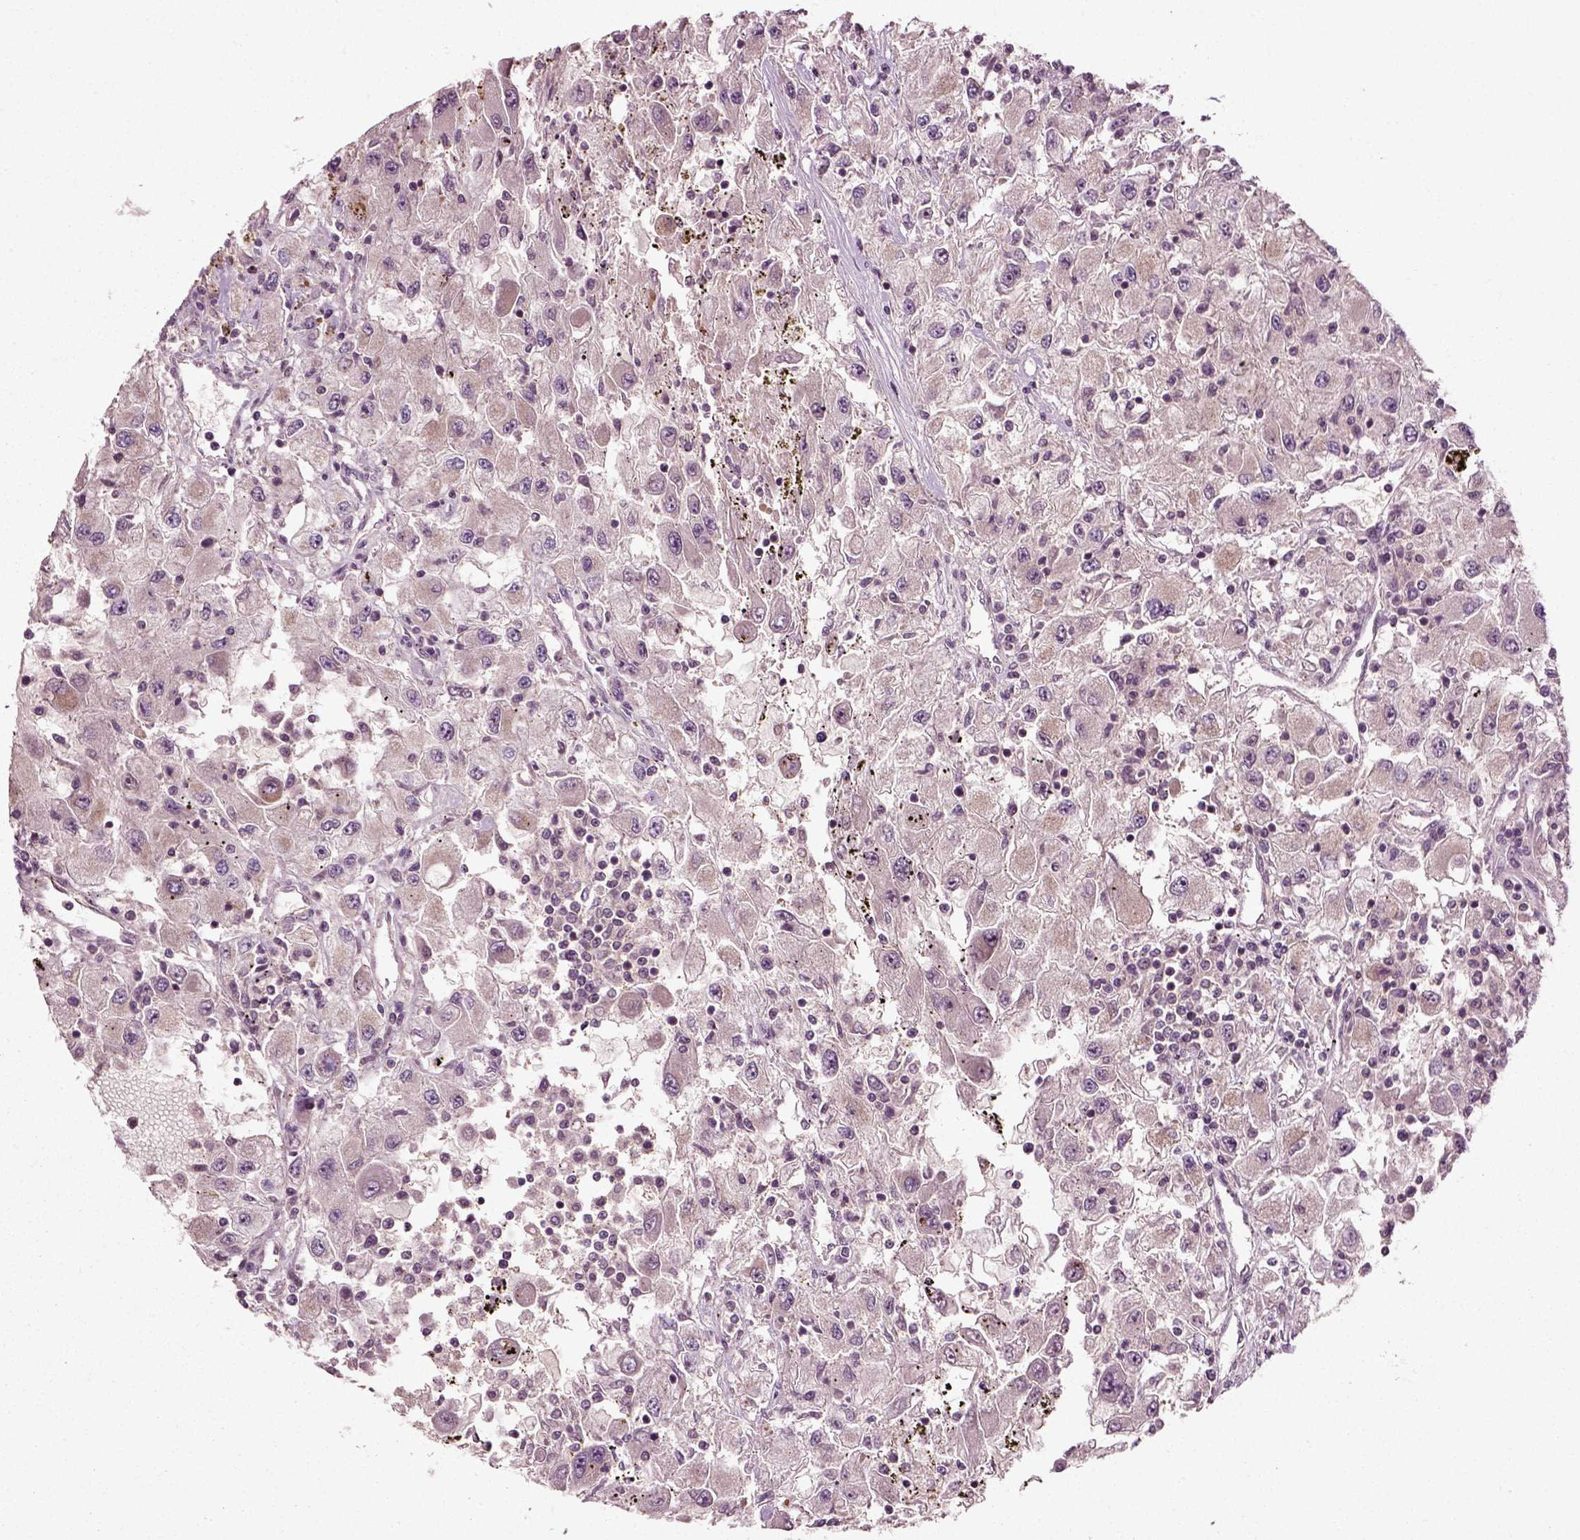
{"staining": {"intensity": "negative", "quantity": "none", "location": "none"}, "tissue": "renal cancer", "cell_type": "Tumor cells", "image_type": "cancer", "snomed": [{"axis": "morphology", "description": "Adenocarcinoma, NOS"}, {"axis": "topography", "description": "Kidney"}], "caption": "IHC of renal adenocarcinoma shows no positivity in tumor cells.", "gene": "PLCD3", "patient": {"sex": "female", "age": 67}}